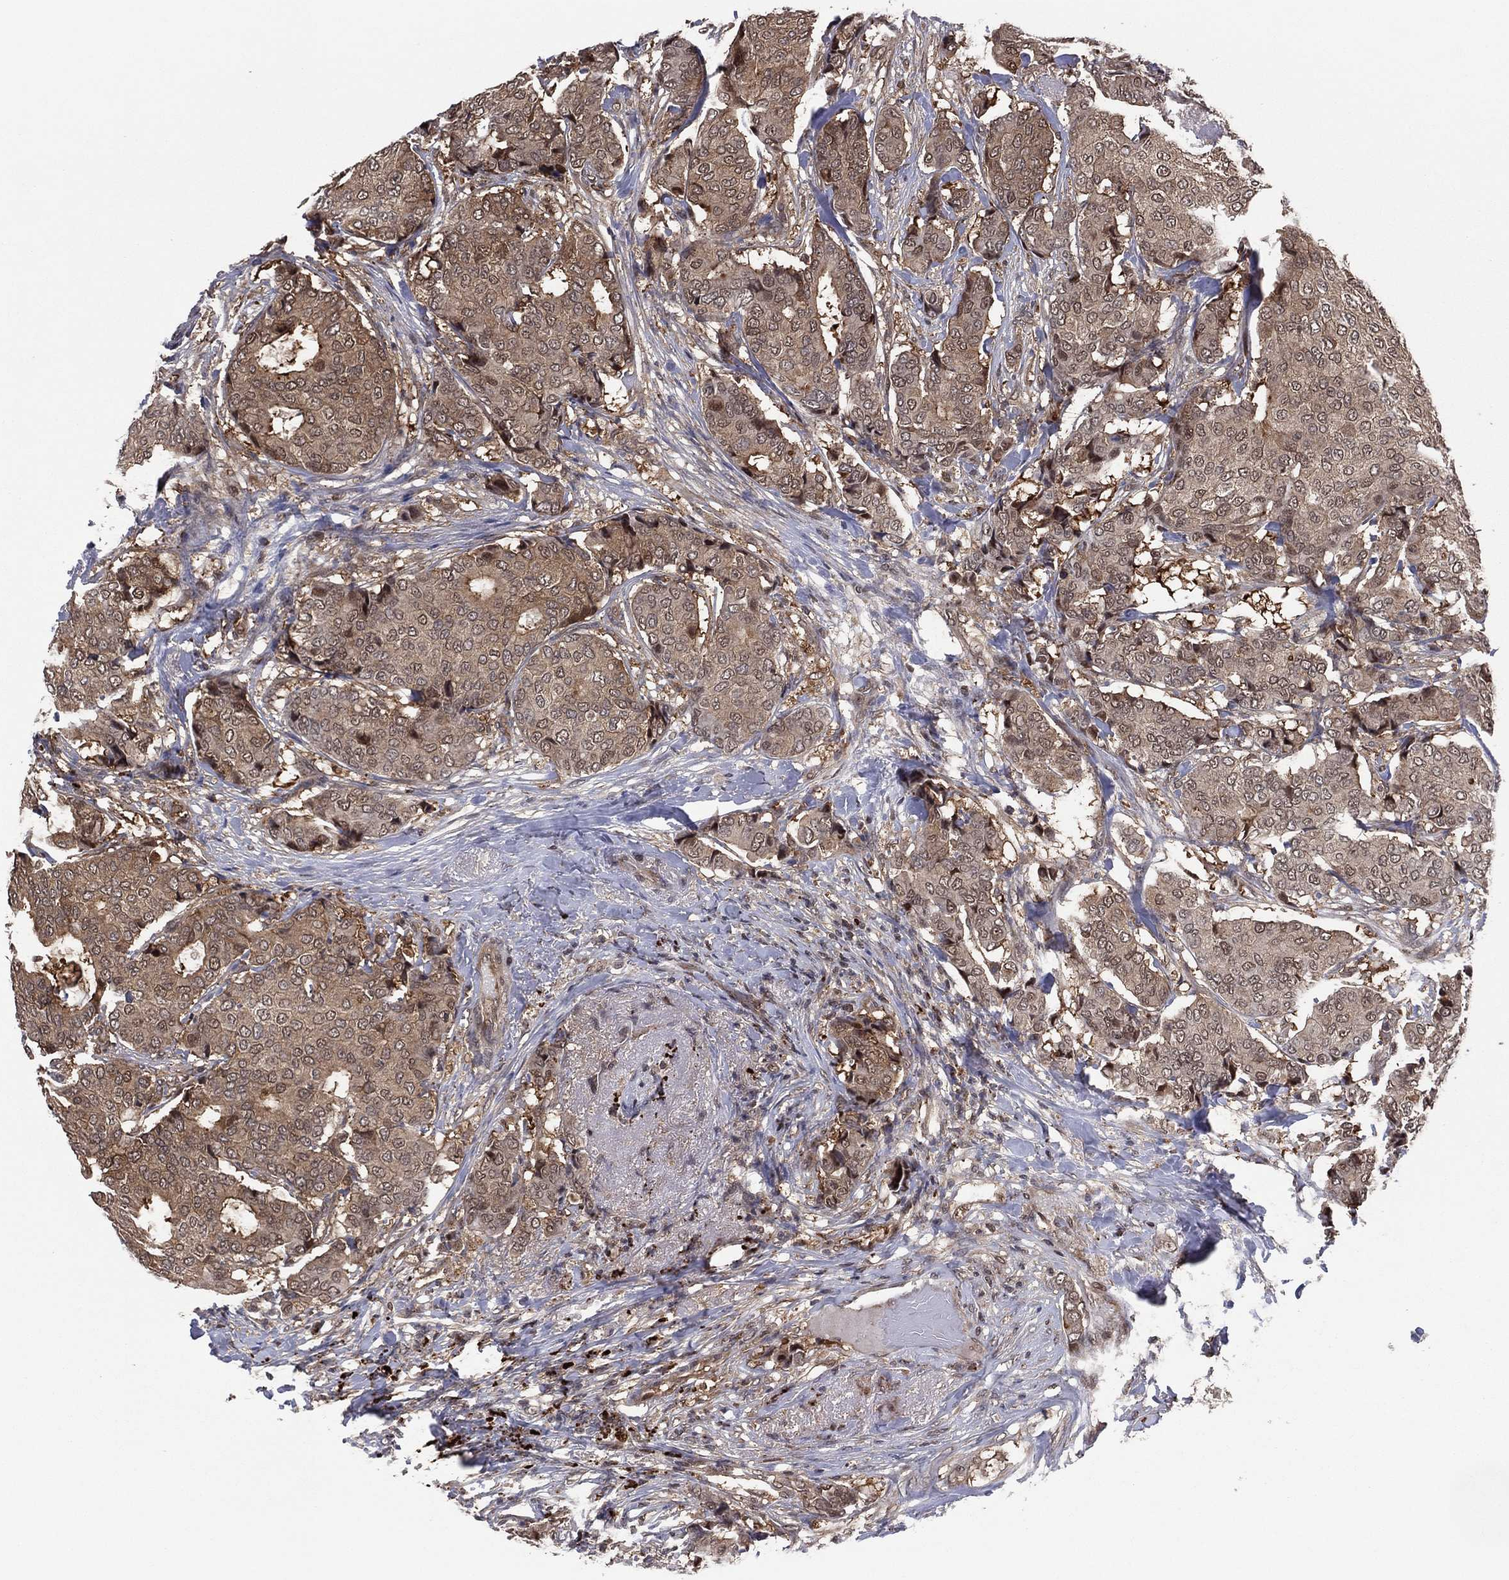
{"staining": {"intensity": "moderate", "quantity": ">75%", "location": "cytoplasmic/membranous"}, "tissue": "breast cancer", "cell_type": "Tumor cells", "image_type": "cancer", "snomed": [{"axis": "morphology", "description": "Duct carcinoma"}, {"axis": "topography", "description": "Breast"}], "caption": "High-magnification brightfield microscopy of breast infiltrating ductal carcinoma stained with DAB (brown) and counterstained with hematoxylin (blue). tumor cells exhibit moderate cytoplasmic/membranous staining is present in about>75% of cells.", "gene": "ICOSLG", "patient": {"sex": "female", "age": 75}}